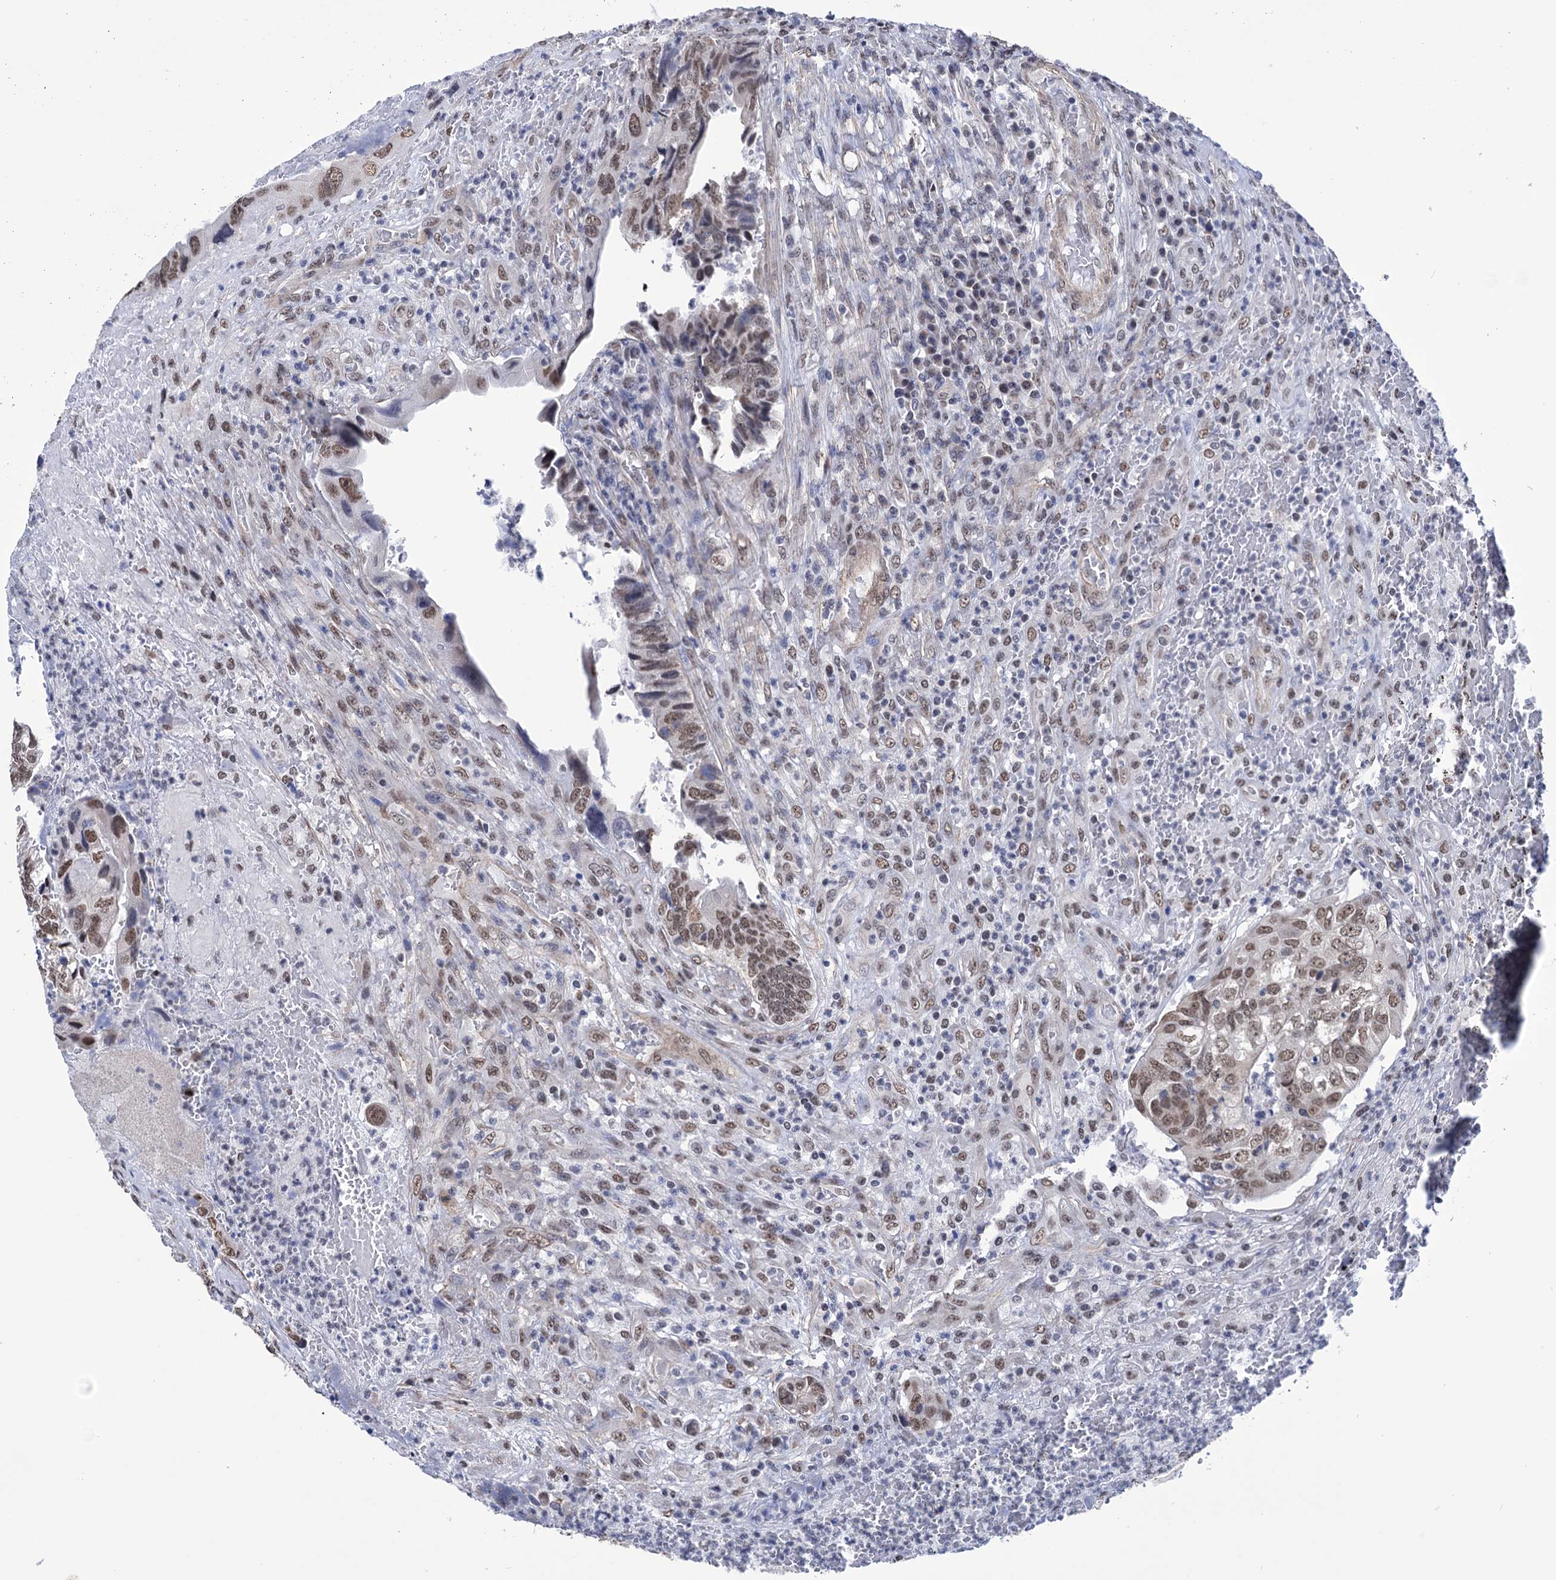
{"staining": {"intensity": "moderate", "quantity": ">75%", "location": "nuclear"}, "tissue": "colorectal cancer", "cell_type": "Tumor cells", "image_type": "cancer", "snomed": [{"axis": "morphology", "description": "Adenocarcinoma, NOS"}, {"axis": "topography", "description": "Colon"}], "caption": "Immunohistochemical staining of human colorectal cancer demonstrates moderate nuclear protein positivity in approximately >75% of tumor cells.", "gene": "ABHD10", "patient": {"sex": "female", "age": 67}}